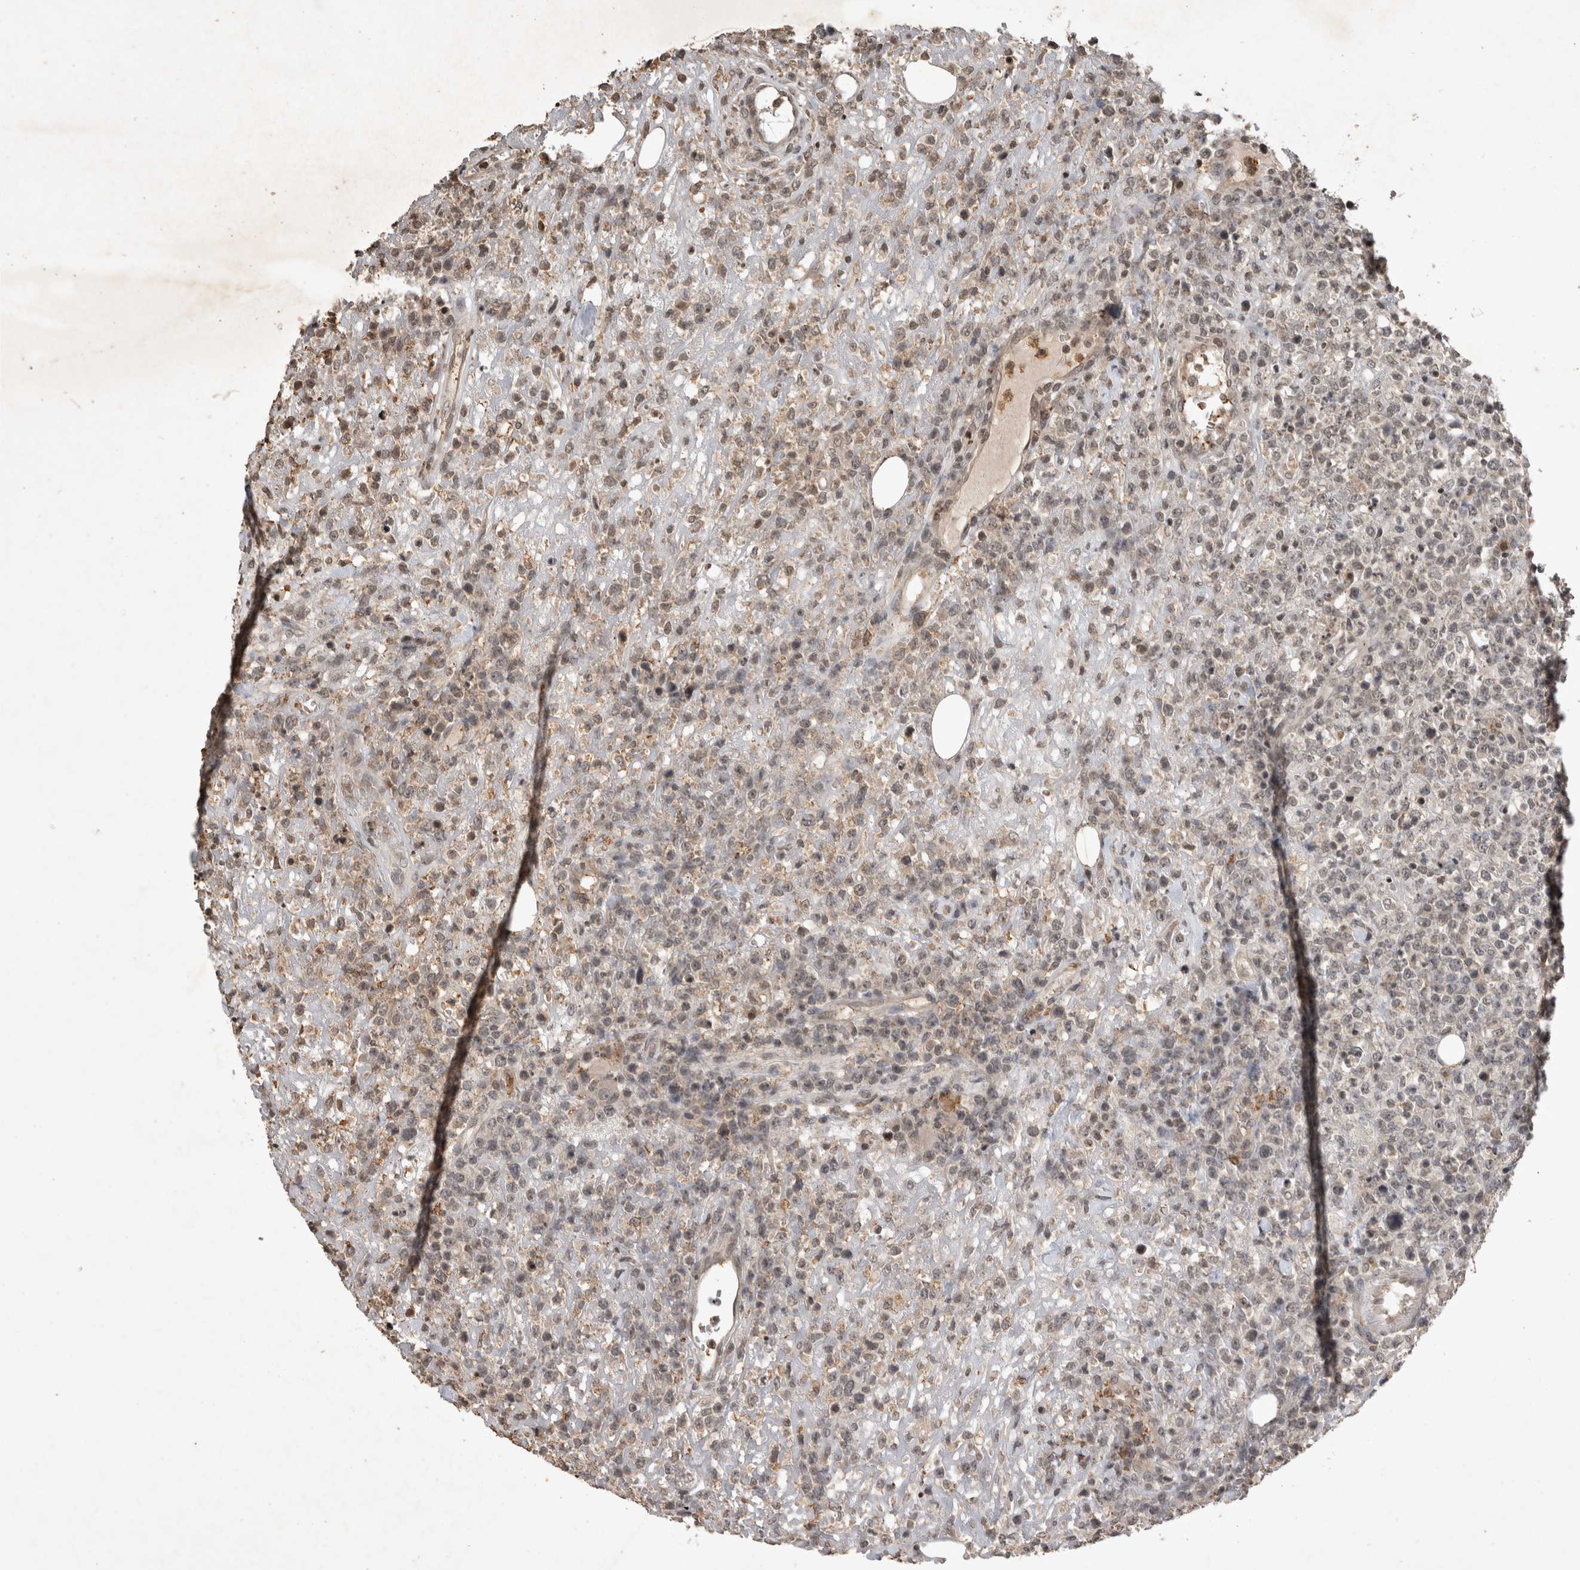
{"staining": {"intensity": "negative", "quantity": "none", "location": "none"}, "tissue": "lymphoma", "cell_type": "Tumor cells", "image_type": "cancer", "snomed": [{"axis": "morphology", "description": "Malignant lymphoma, non-Hodgkin's type, High grade"}, {"axis": "topography", "description": "Colon"}], "caption": "Tumor cells show no significant expression in lymphoma.", "gene": "HRK", "patient": {"sex": "female", "age": 53}}